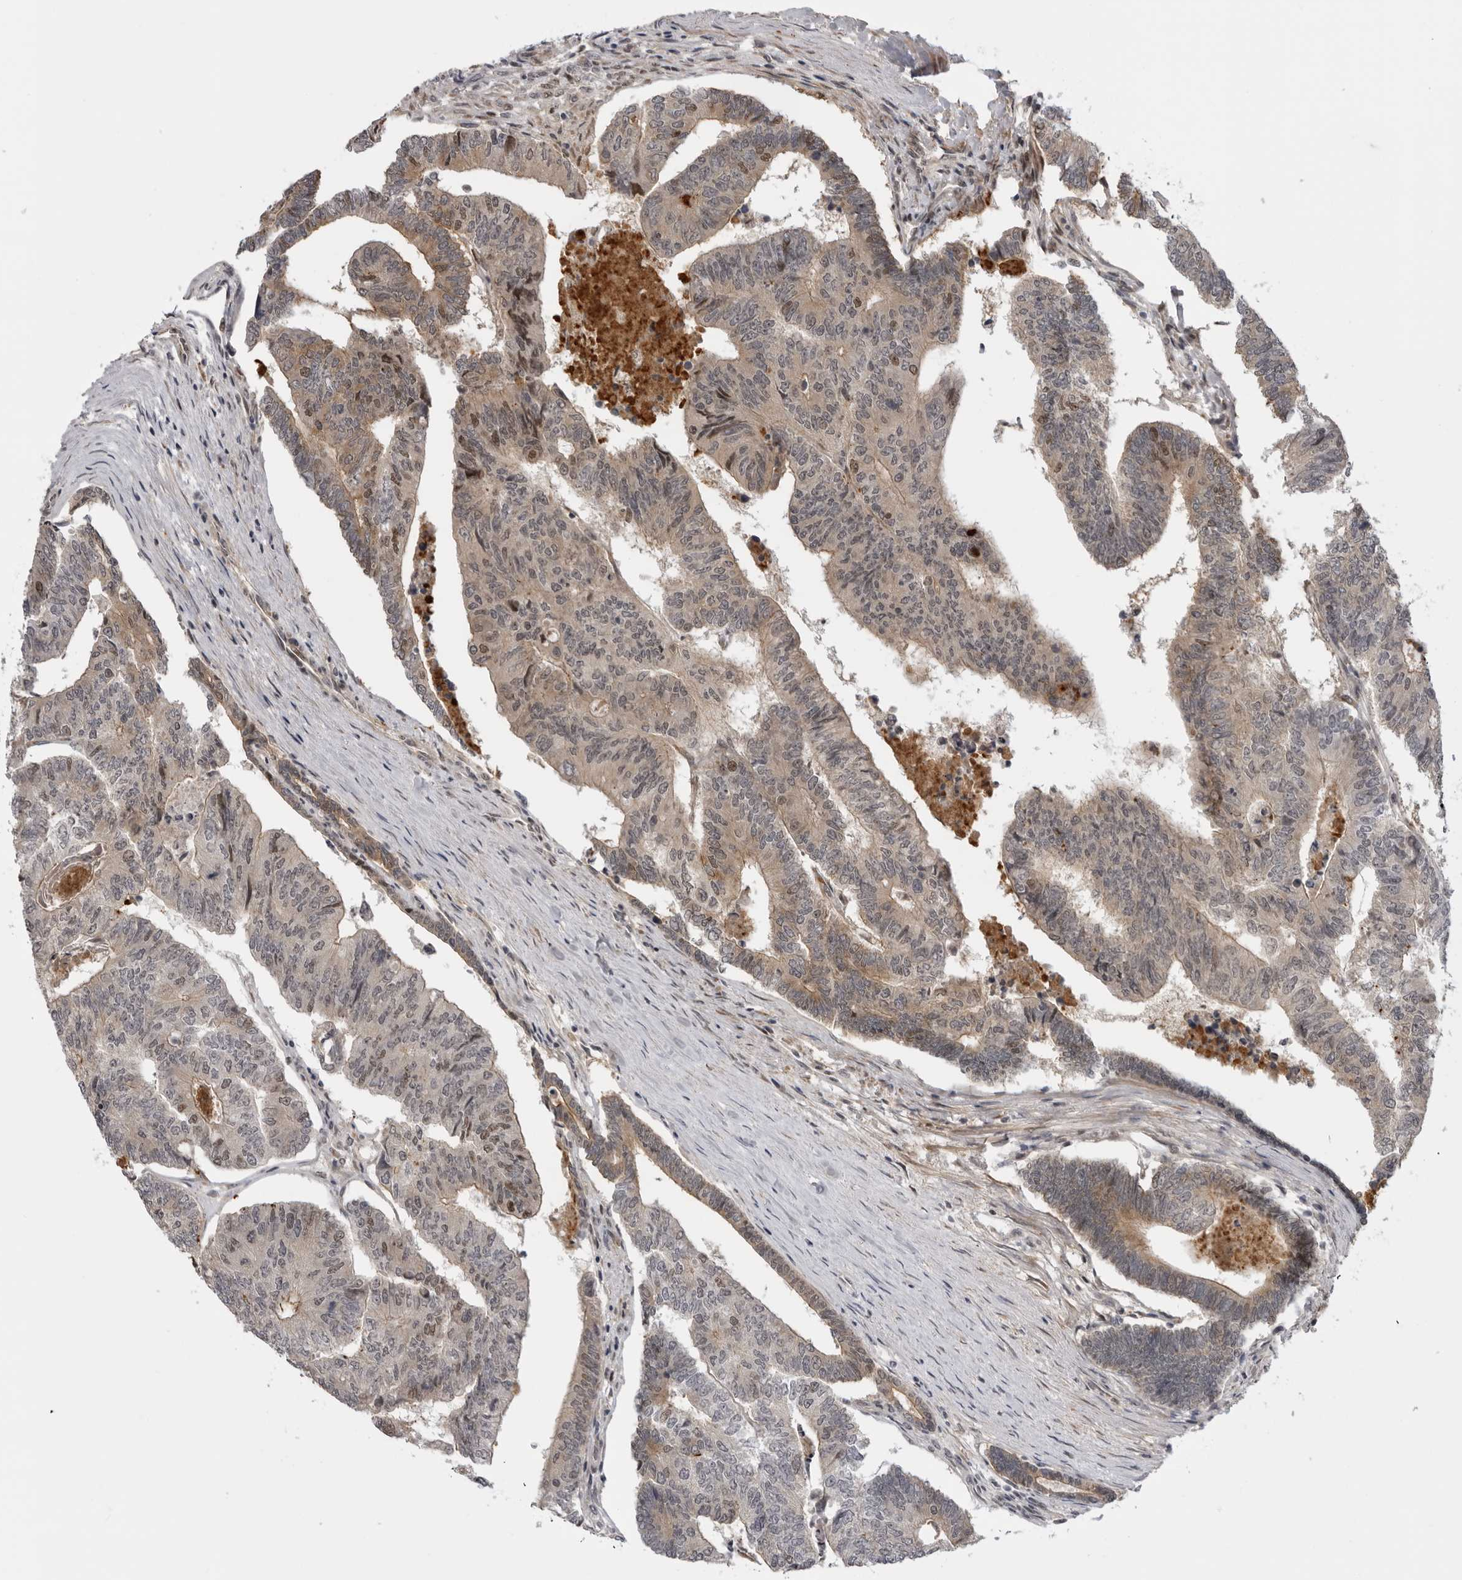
{"staining": {"intensity": "moderate", "quantity": "<25%", "location": "nuclear"}, "tissue": "colorectal cancer", "cell_type": "Tumor cells", "image_type": "cancer", "snomed": [{"axis": "morphology", "description": "Adenocarcinoma, NOS"}, {"axis": "topography", "description": "Colon"}], "caption": "Brown immunohistochemical staining in human colorectal cancer shows moderate nuclear expression in about <25% of tumor cells.", "gene": "ALPK2", "patient": {"sex": "female", "age": 67}}